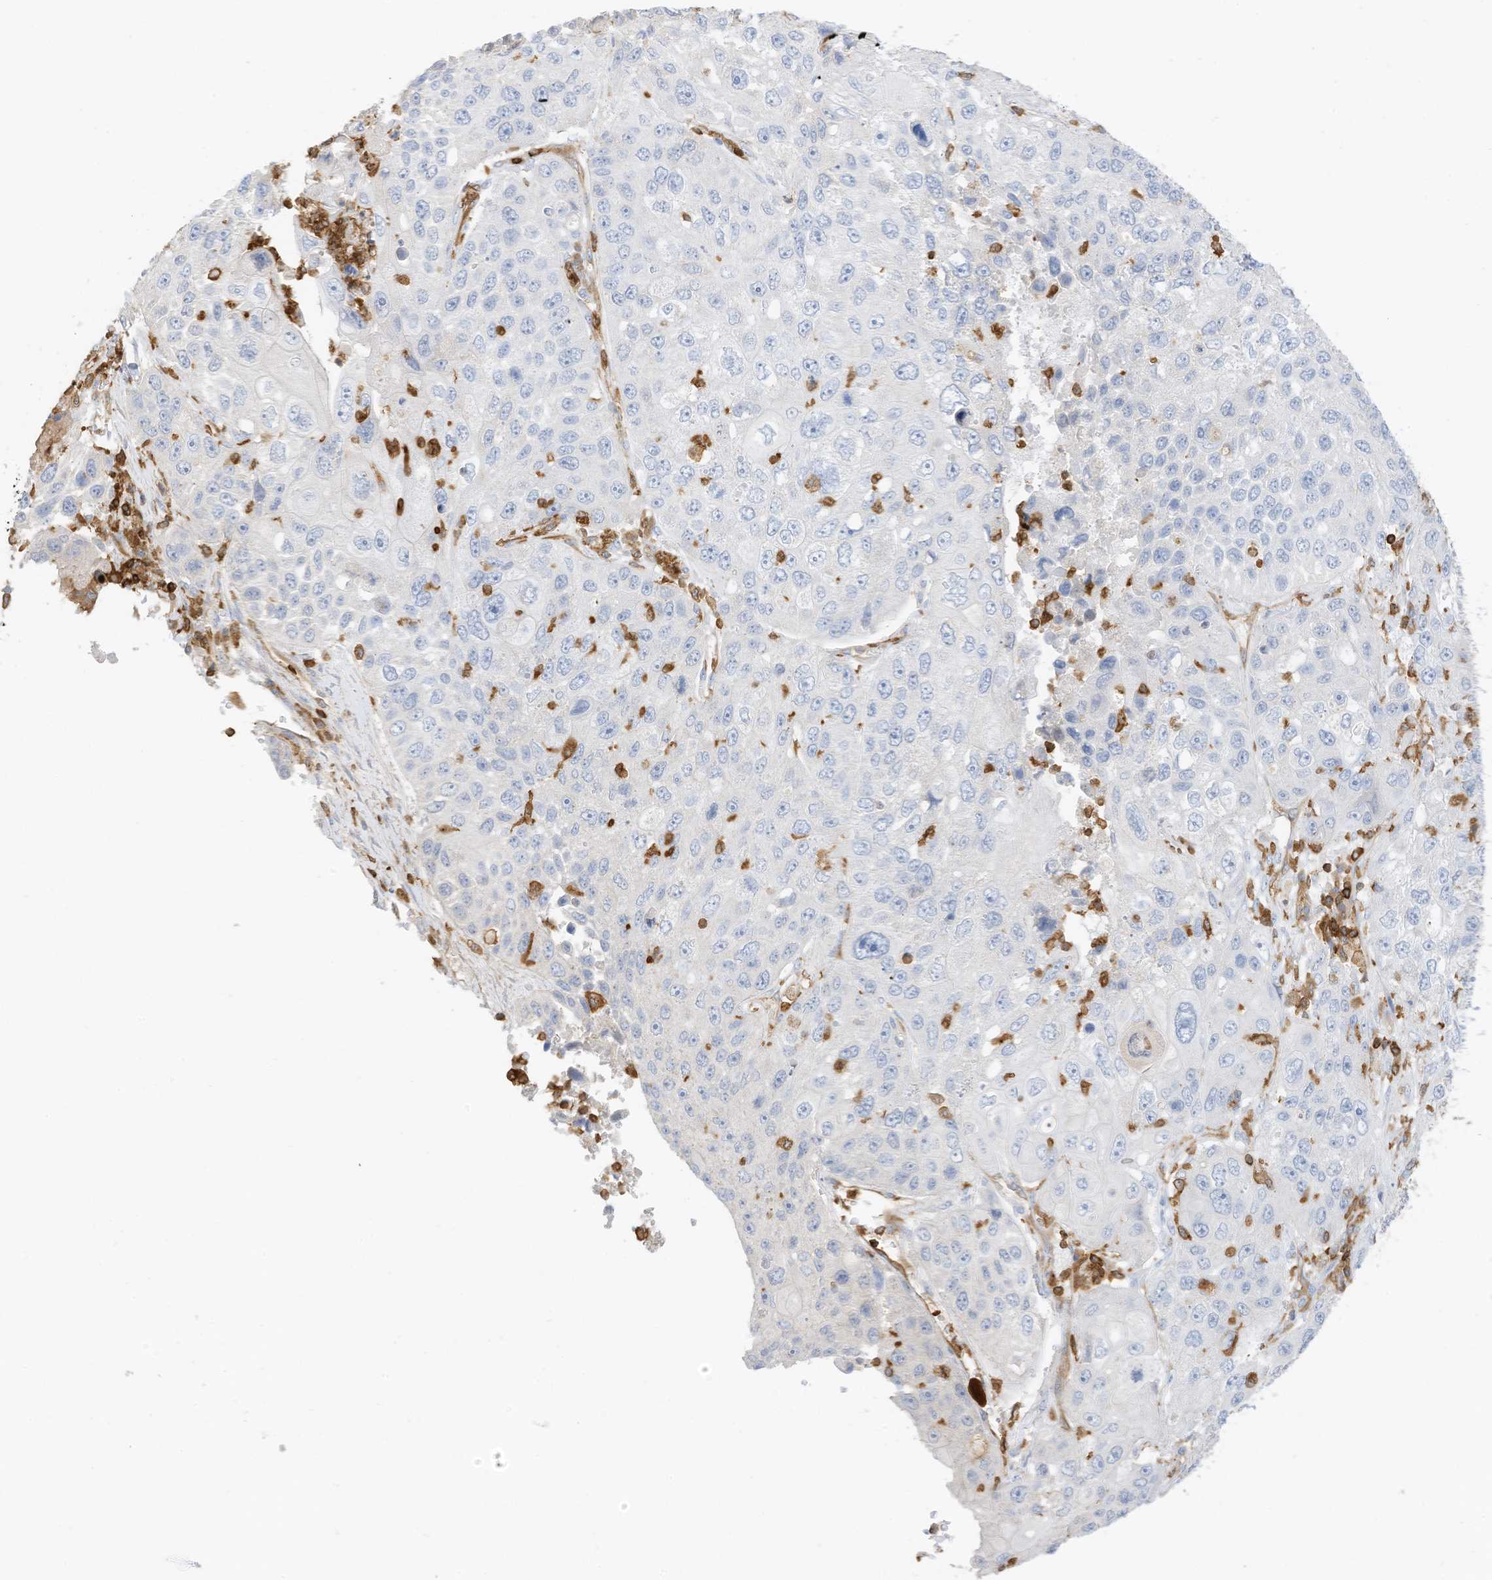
{"staining": {"intensity": "negative", "quantity": "none", "location": "none"}, "tissue": "lung cancer", "cell_type": "Tumor cells", "image_type": "cancer", "snomed": [{"axis": "morphology", "description": "Squamous cell carcinoma, NOS"}, {"axis": "topography", "description": "Lung"}], "caption": "Immunohistochemistry (IHC) of human lung cancer (squamous cell carcinoma) shows no staining in tumor cells. The staining is performed using DAB brown chromogen with nuclei counter-stained in using hematoxylin.", "gene": "ARHGAP25", "patient": {"sex": "male", "age": 61}}